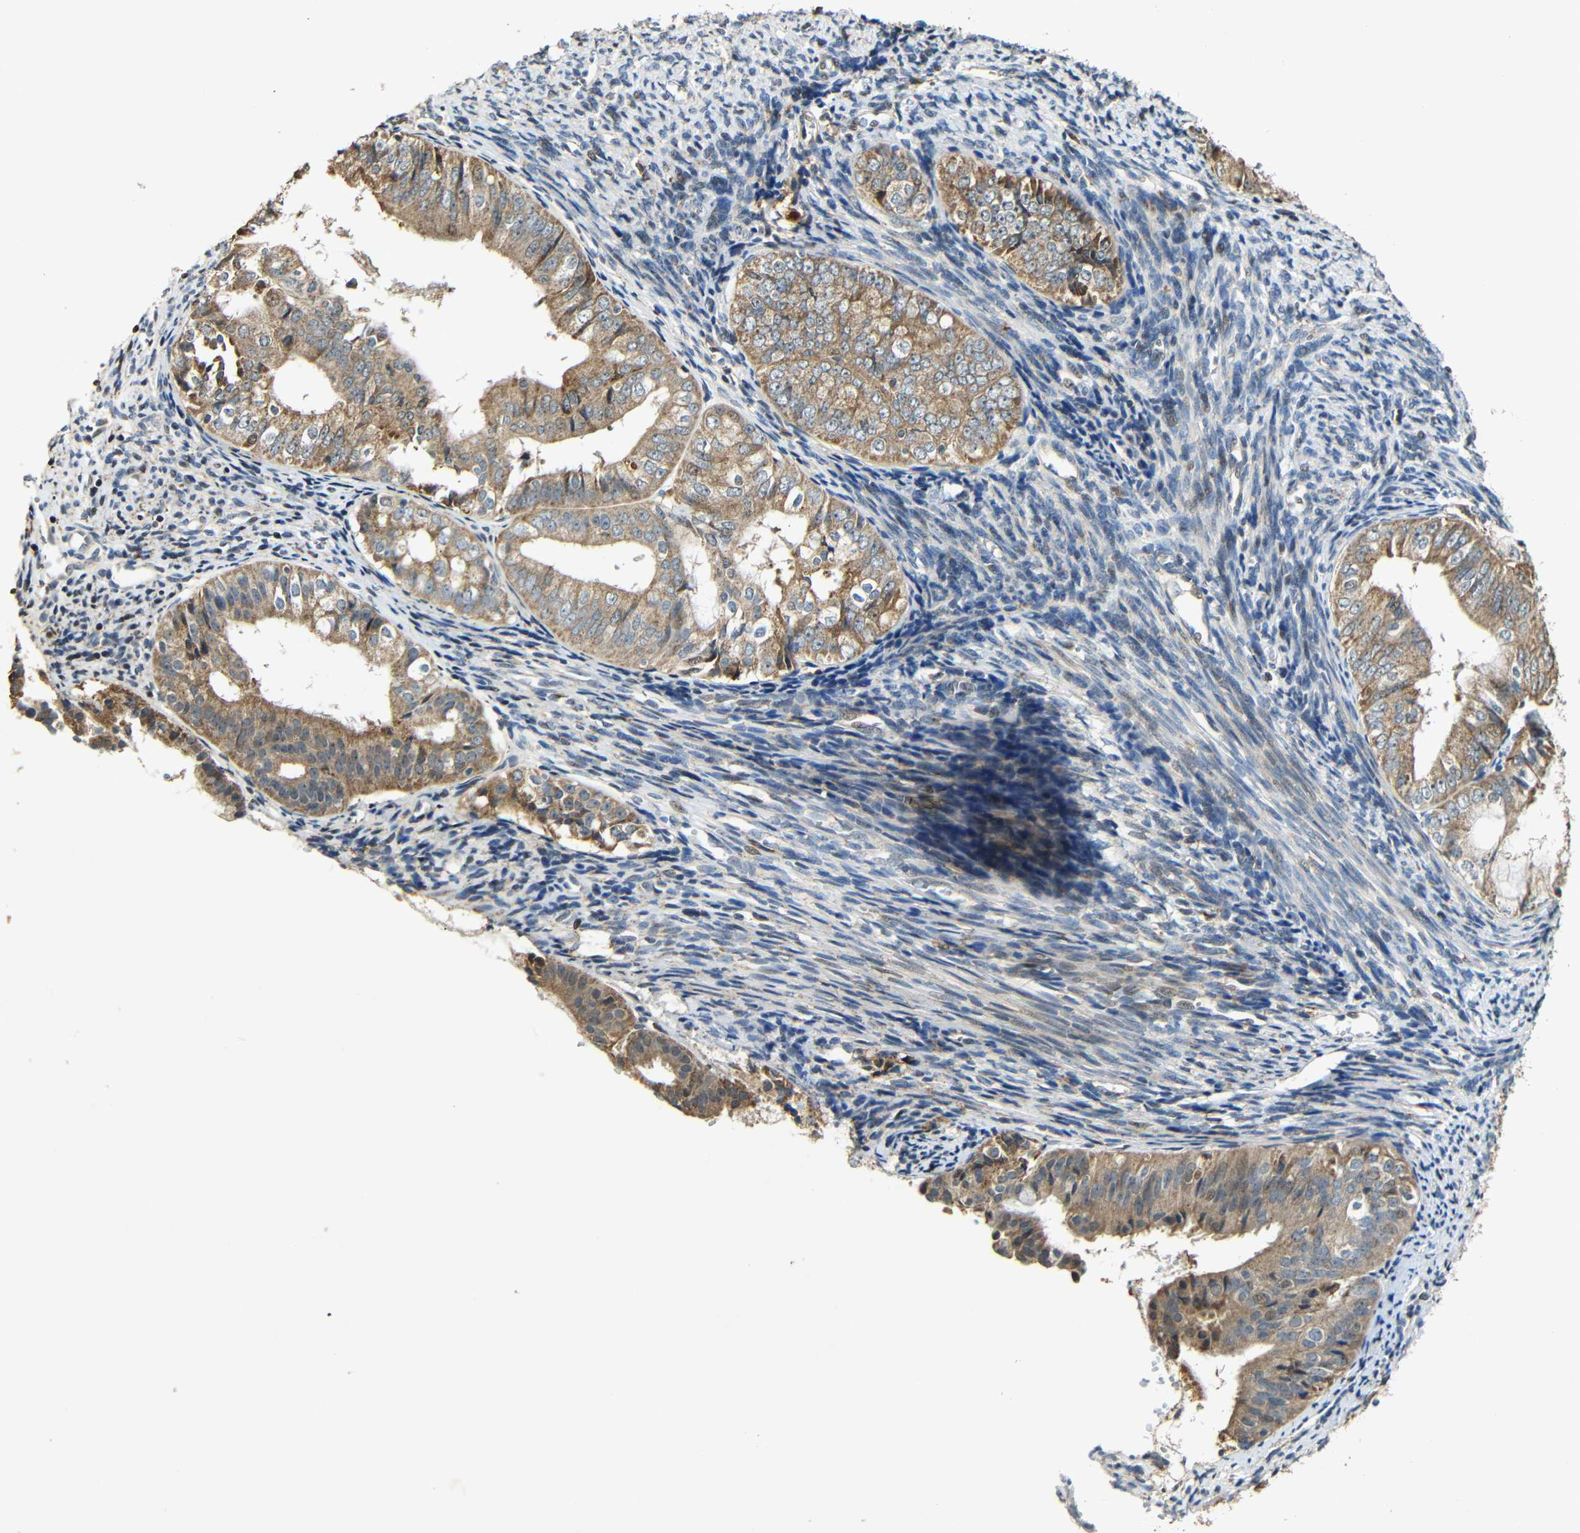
{"staining": {"intensity": "moderate", "quantity": ">75%", "location": "cytoplasmic/membranous"}, "tissue": "endometrial cancer", "cell_type": "Tumor cells", "image_type": "cancer", "snomed": [{"axis": "morphology", "description": "Adenocarcinoma, NOS"}, {"axis": "topography", "description": "Endometrium"}], "caption": "Moderate cytoplasmic/membranous protein staining is present in approximately >75% of tumor cells in endometrial adenocarcinoma.", "gene": "KAZALD1", "patient": {"sex": "female", "age": 63}}